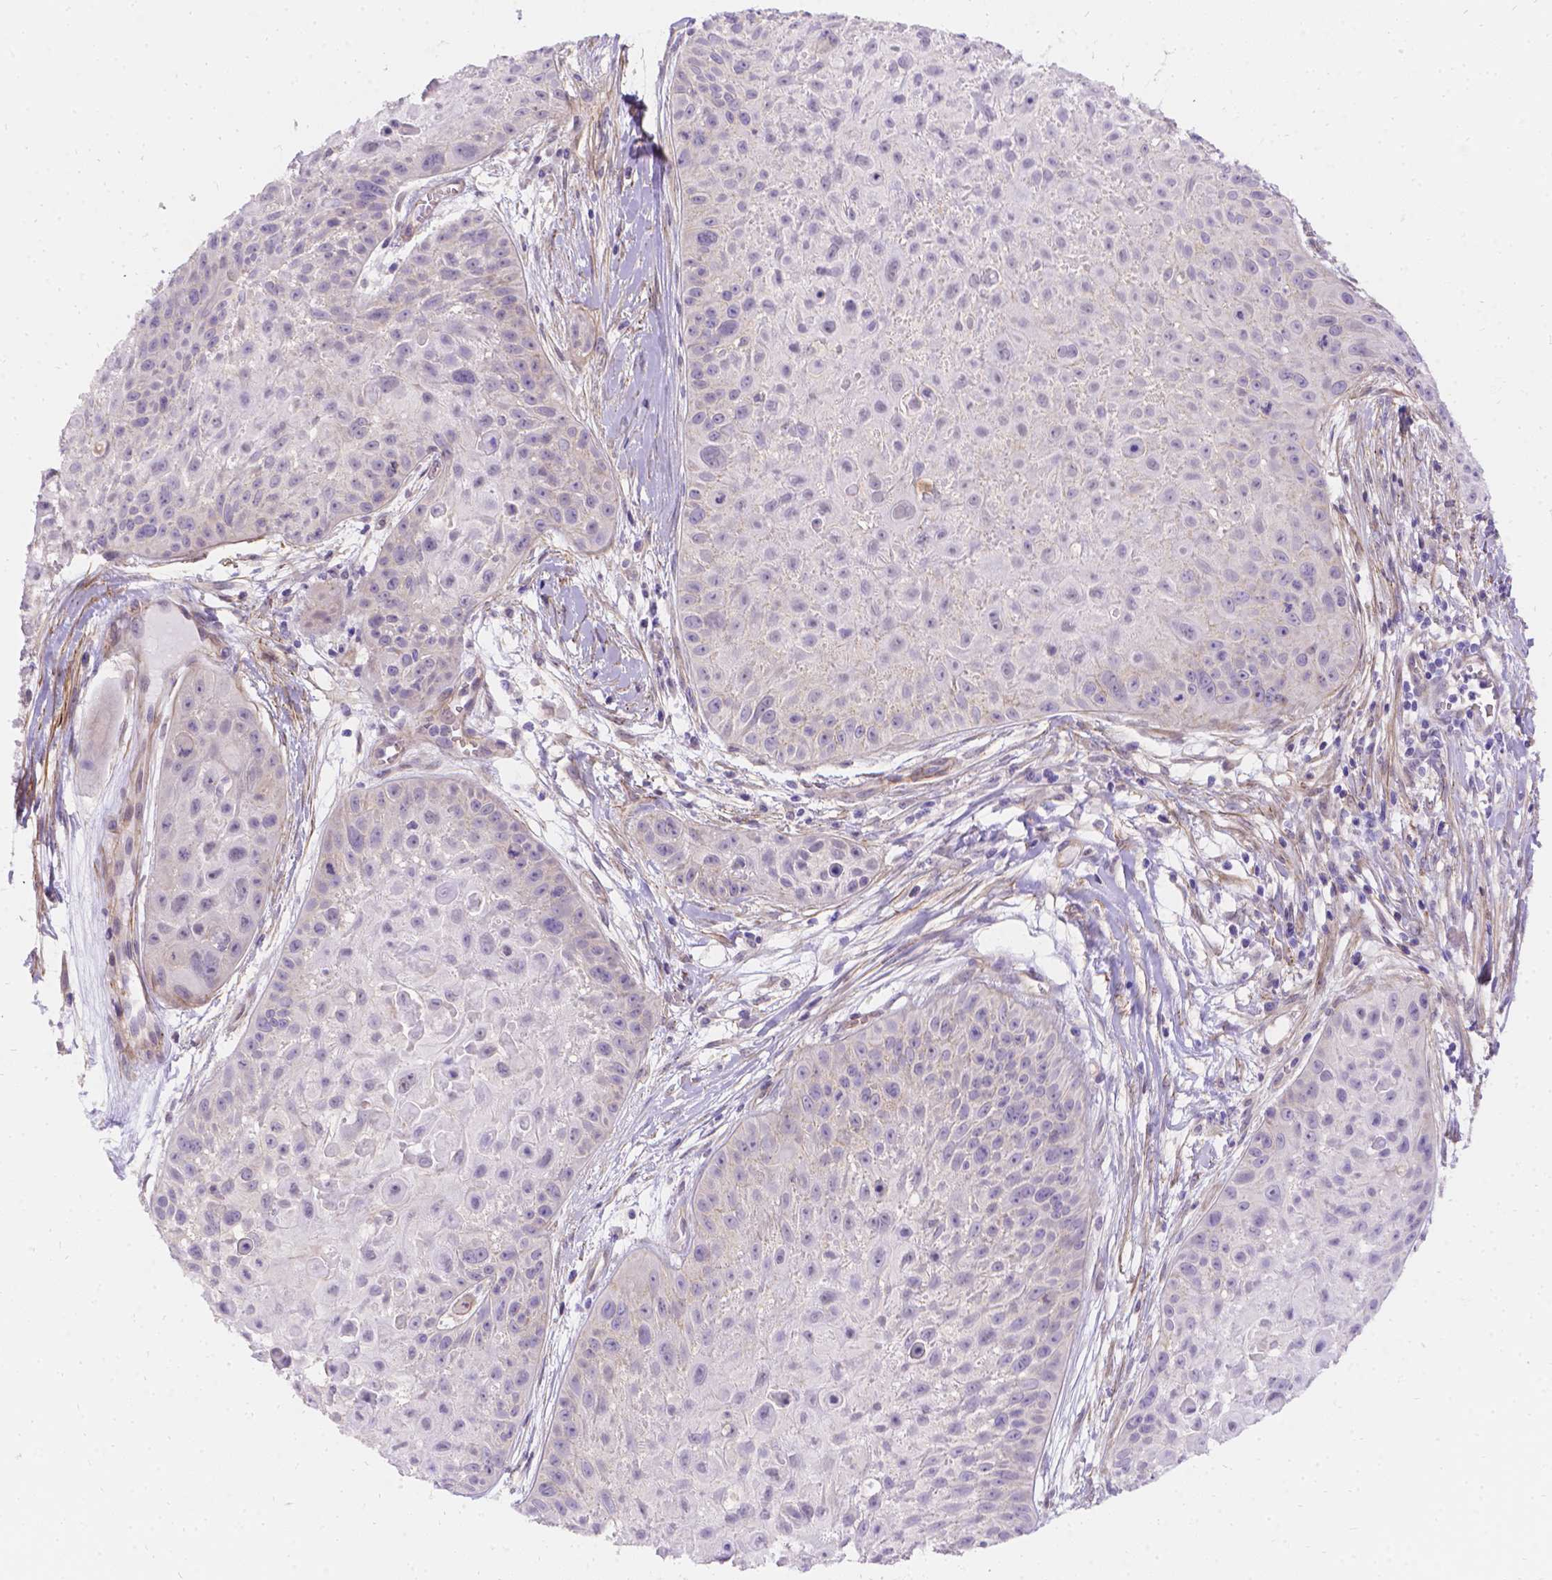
{"staining": {"intensity": "negative", "quantity": "none", "location": "none"}, "tissue": "skin cancer", "cell_type": "Tumor cells", "image_type": "cancer", "snomed": [{"axis": "morphology", "description": "Squamous cell carcinoma, NOS"}, {"axis": "topography", "description": "Skin"}, {"axis": "topography", "description": "Anal"}], "caption": "Immunohistochemistry micrograph of human squamous cell carcinoma (skin) stained for a protein (brown), which shows no staining in tumor cells. (DAB IHC, high magnification).", "gene": "PALS1", "patient": {"sex": "female", "age": 75}}